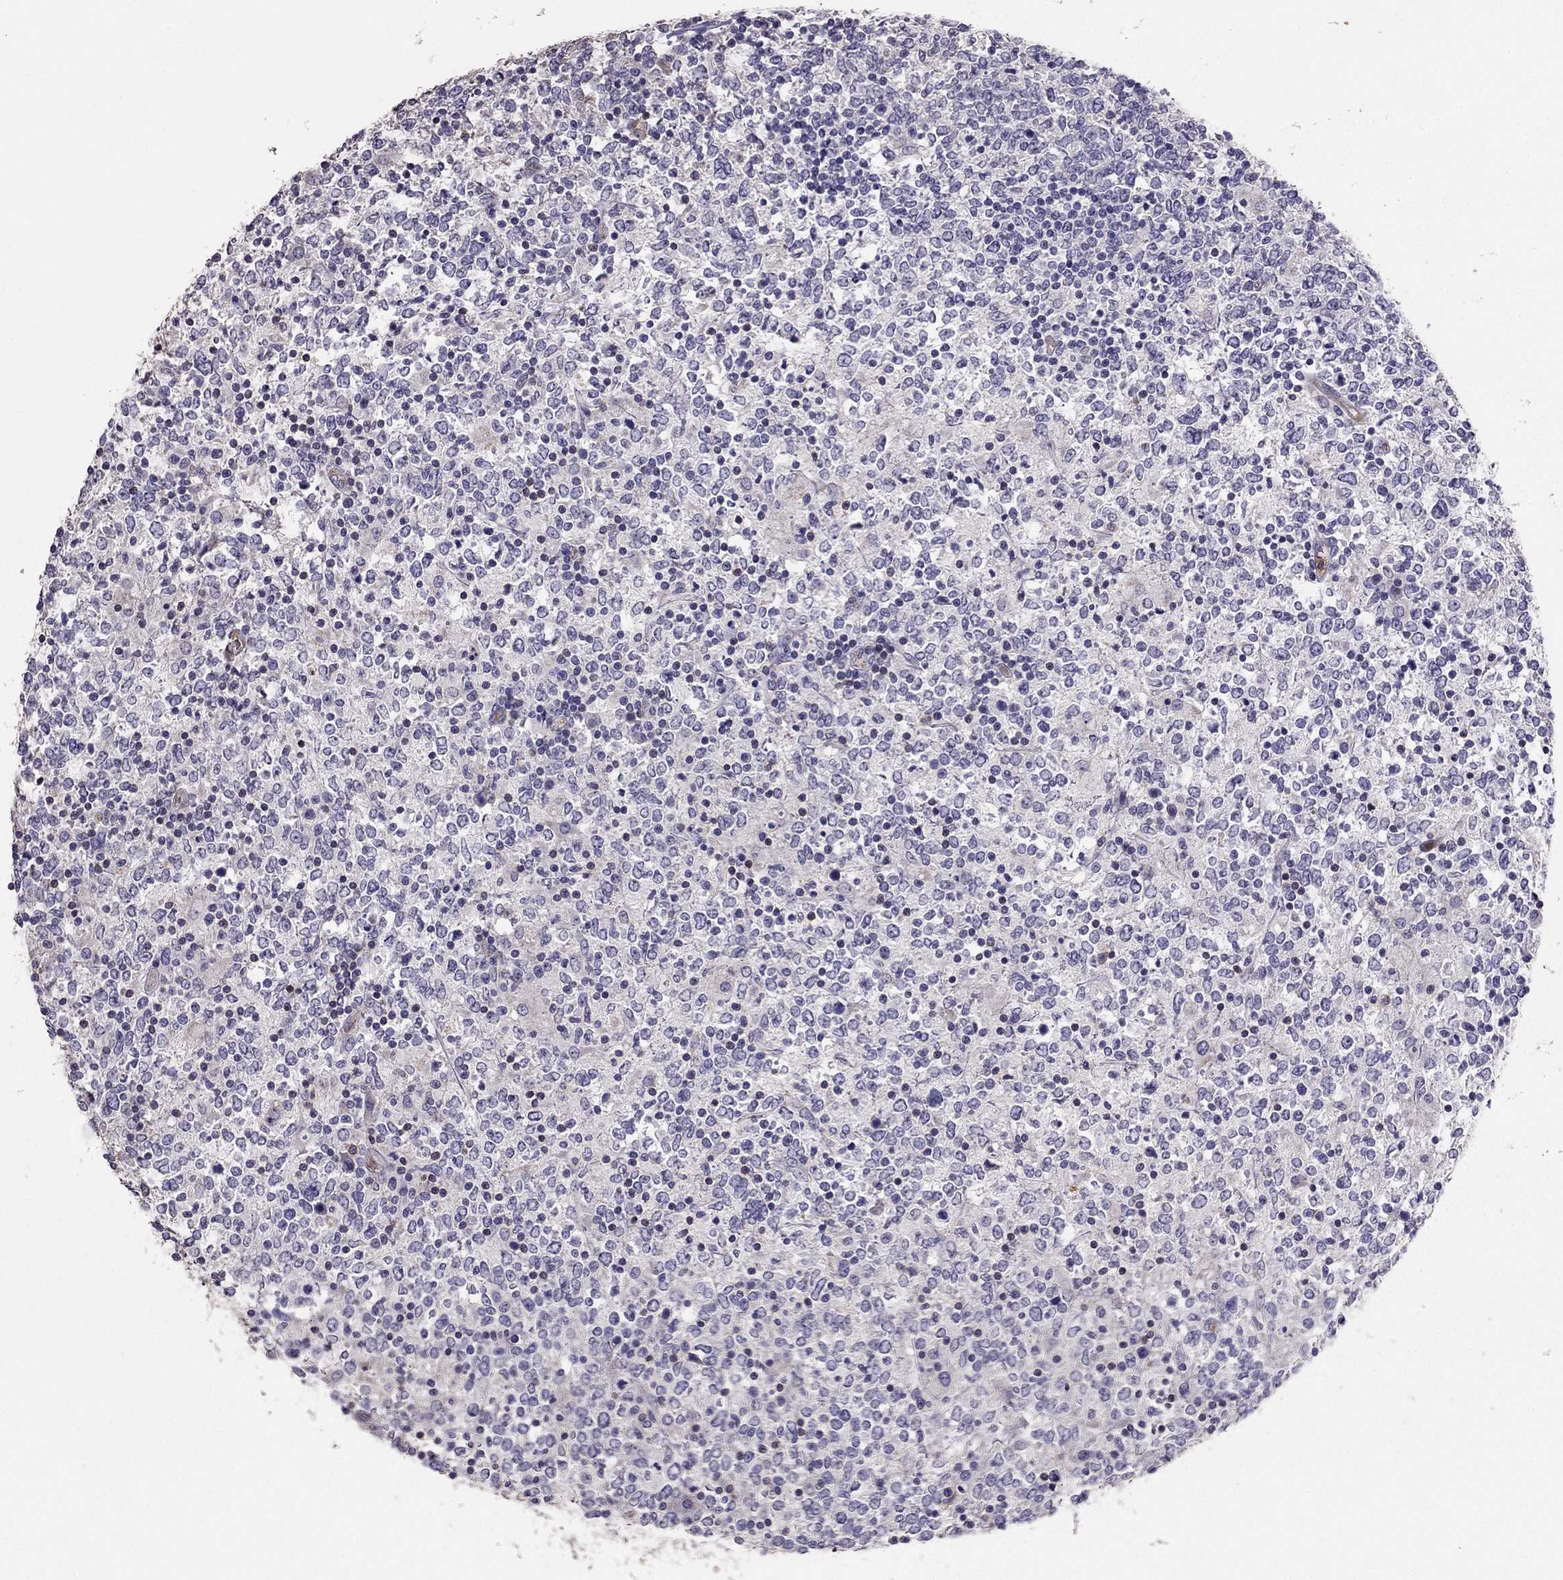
{"staining": {"intensity": "negative", "quantity": "none", "location": "none"}, "tissue": "lymphoma", "cell_type": "Tumor cells", "image_type": "cancer", "snomed": [{"axis": "morphology", "description": "Malignant lymphoma, non-Hodgkin's type, High grade"}, {"axis": "topography", "description": "Lymph node"}], "caption": "Tumor cells show no significant protein expression in malignant lymphoma, non-Hodgkin's type (high-grade).", "gene": "RFLNB", "patient": {"sex": "female", "age": 84}}